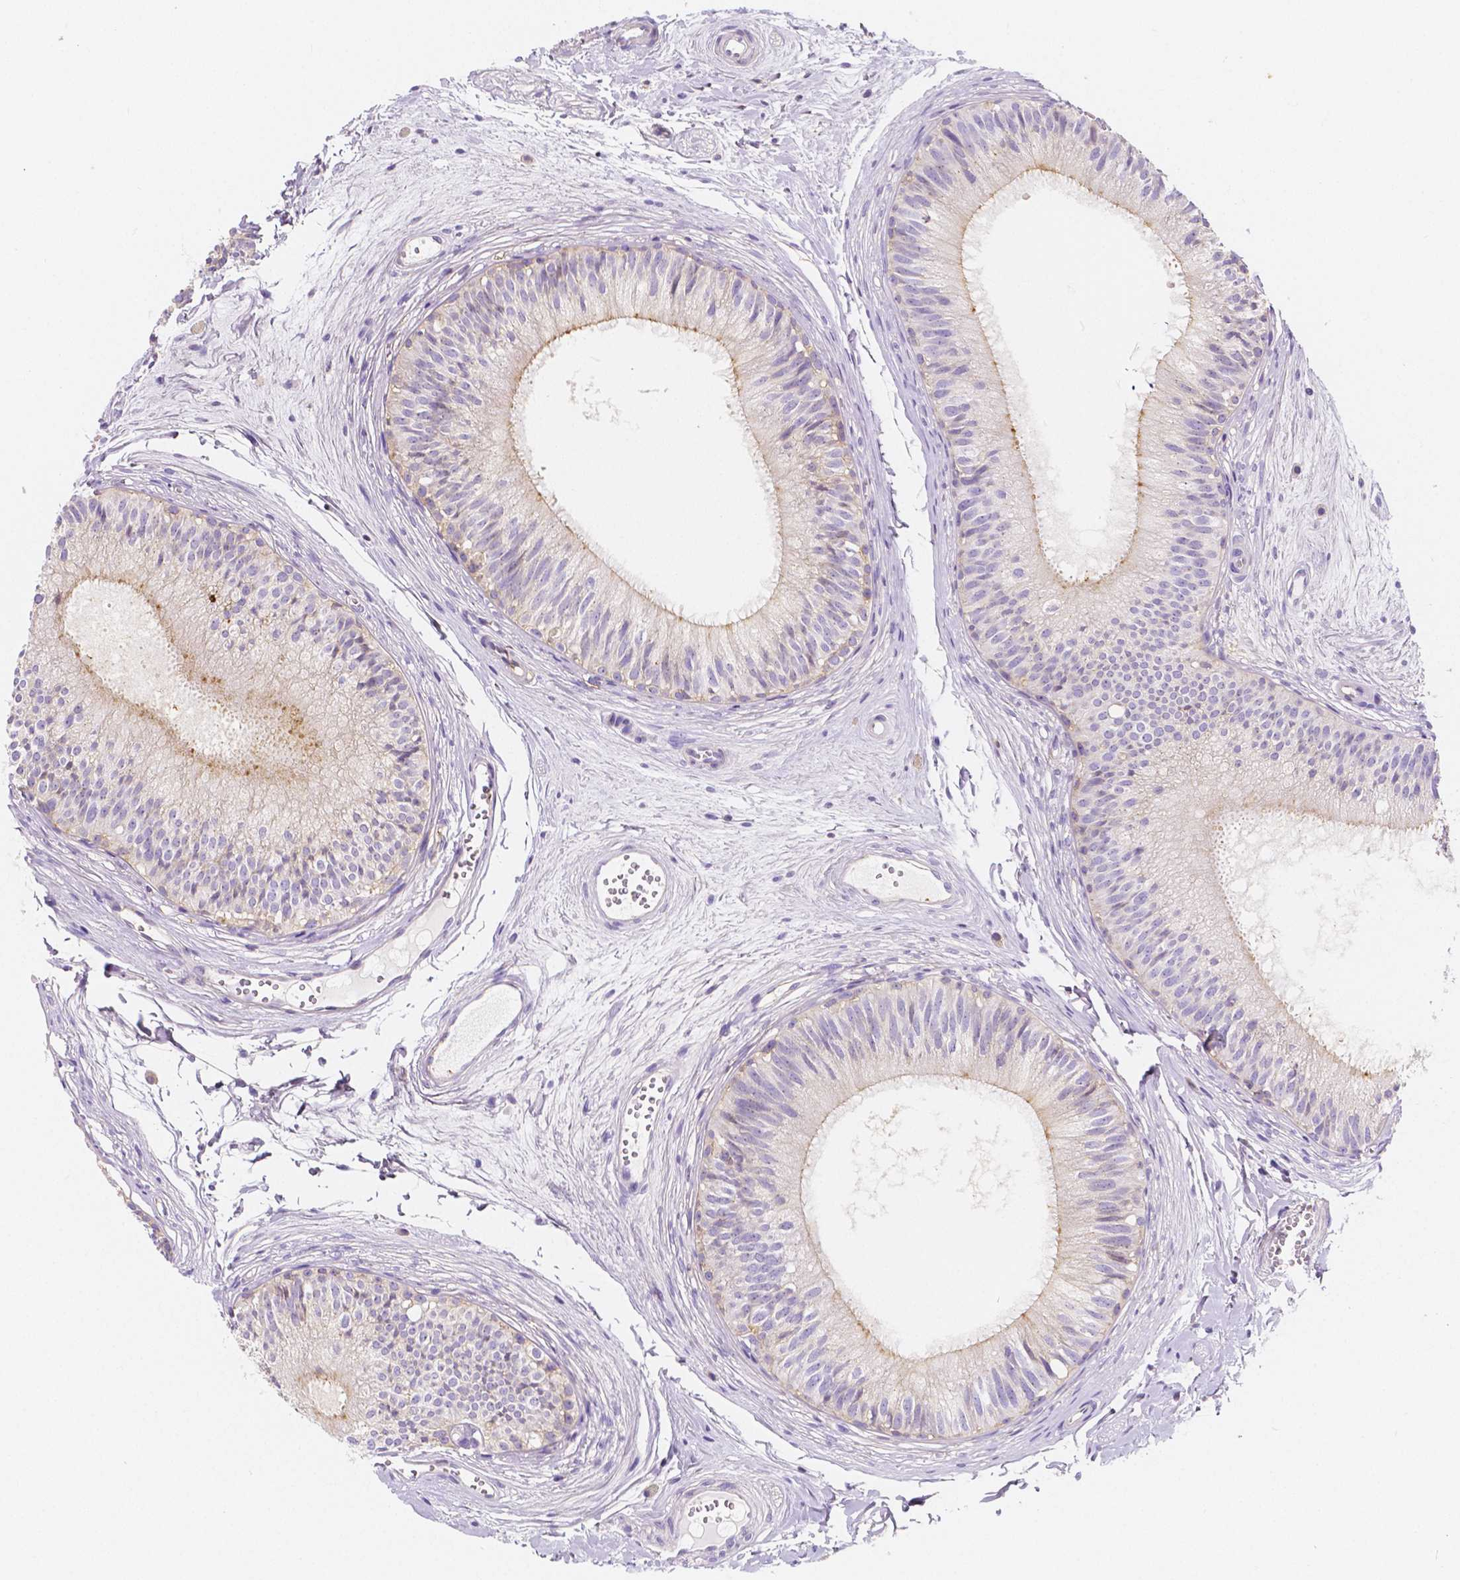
{"staining": {"intensity": "weak", "quantity": "<25%", "location": "cytoplasmic/membranous"}, "tissue": "epididymis", "cell_type": "Glandular cells", "image_type": "normal", "snomed": [{"axis": "morphology", "description": "Normal tissue, NOS"}, {"axis": "topography", "description": "Epididymis"}], "caption": "This is a histopathology image of immunohistochemistry staining of benign epididymis, which shows no staining in glandular cells.", "gene": "GABRD", "patient": {"sex": "male", "age": 29}}